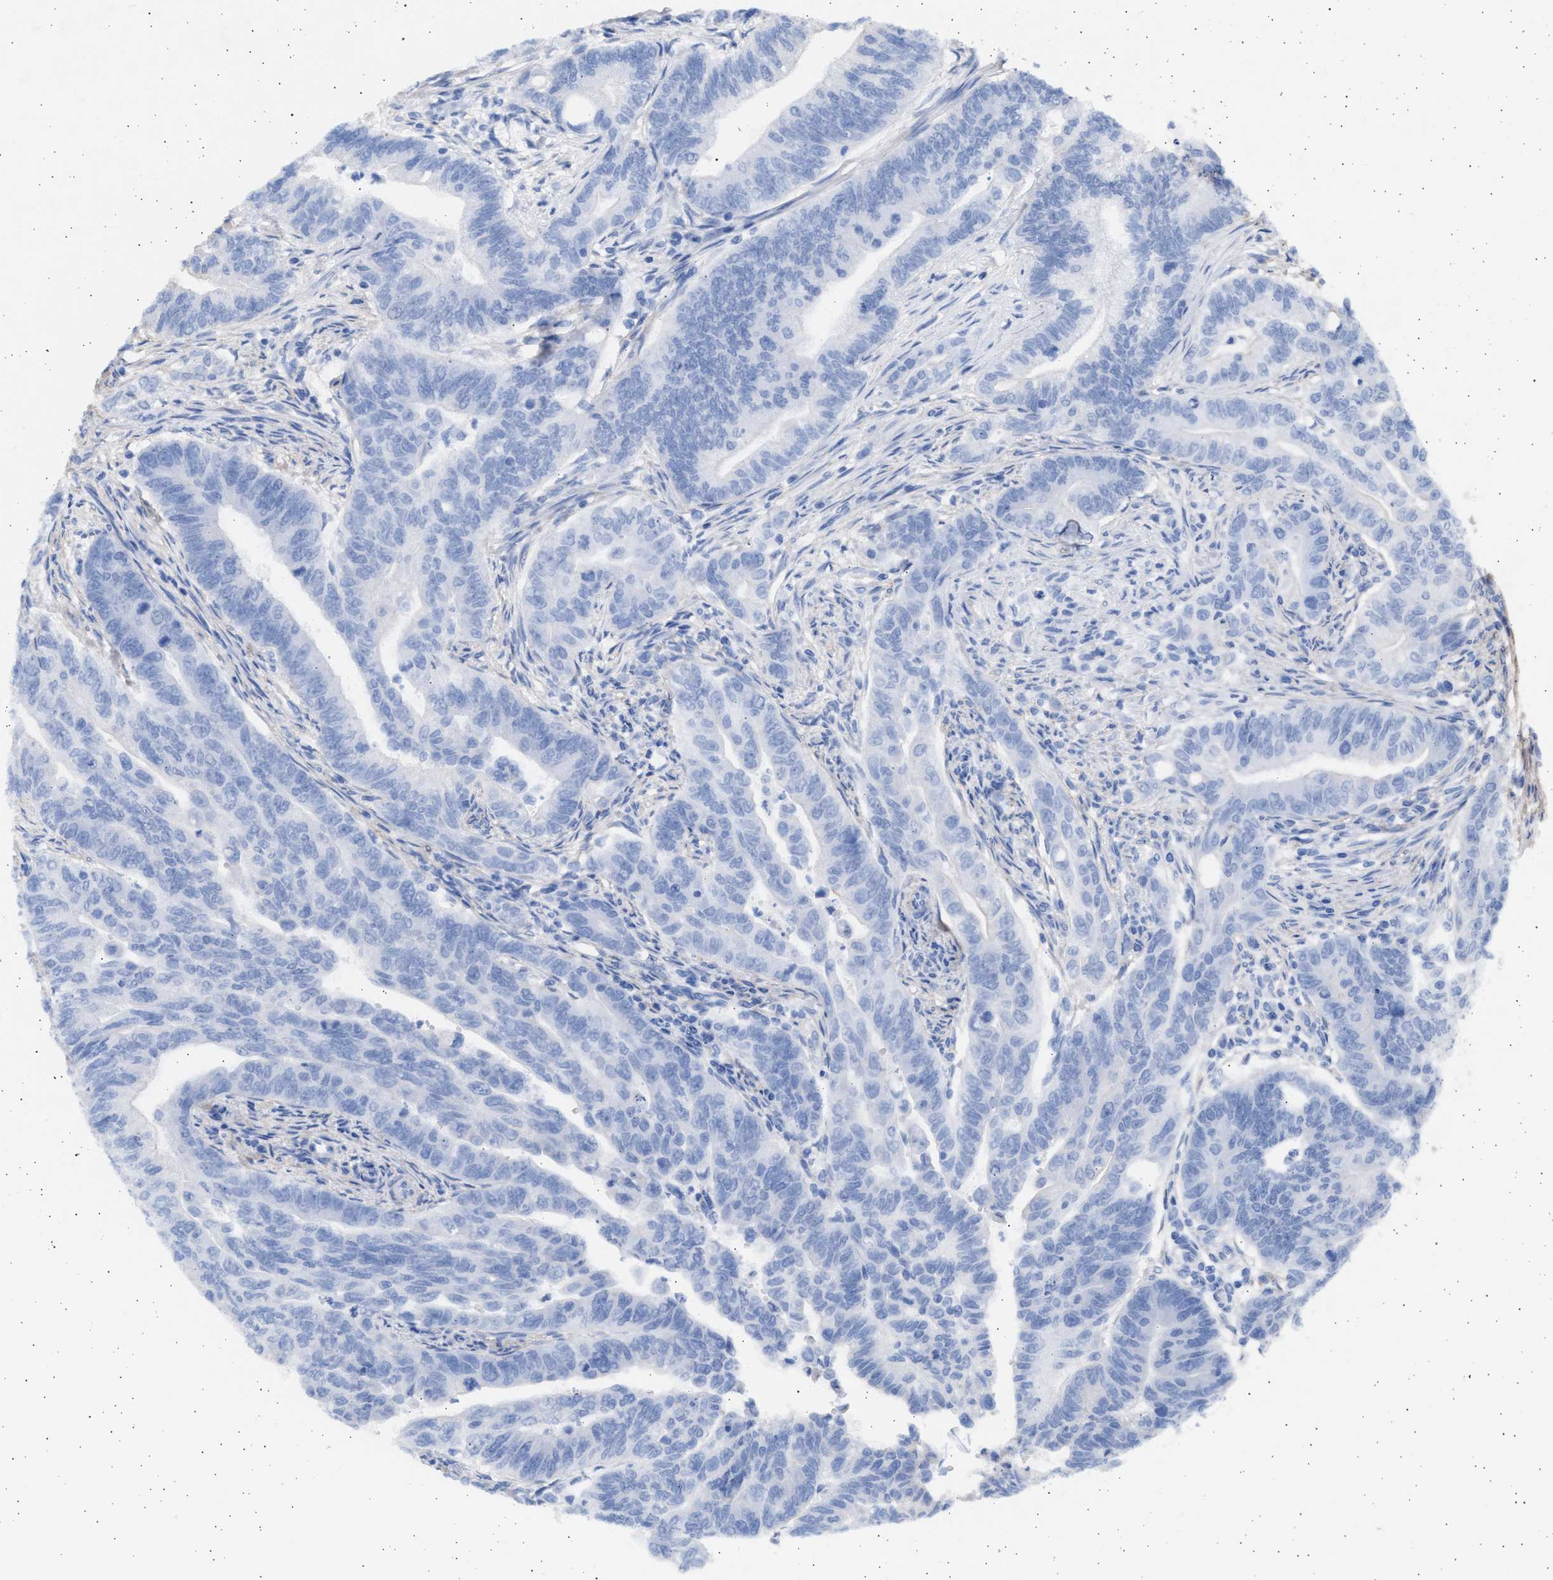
{"staining": {"intensity": "negative", "quantity": "none", "location": "none"}, "tissue": "colorectal cancer", "cell_type": "Tumor cells", "image_type": "cancer", "snomed": [{"axis": "morphology", "description": "Adenoma, NOS"}, {"axis": "morphology", "description": "Adenocarcinoma, NOS"}, {"axis": "topography", "description": "Colon"}], "caption": "This is an IHC image of colorectal cancer (adenocarcinoma). There is no positivity in tumor cells.", "gene": "NBR1", "patient": {"sex": "male", "age": 79}}